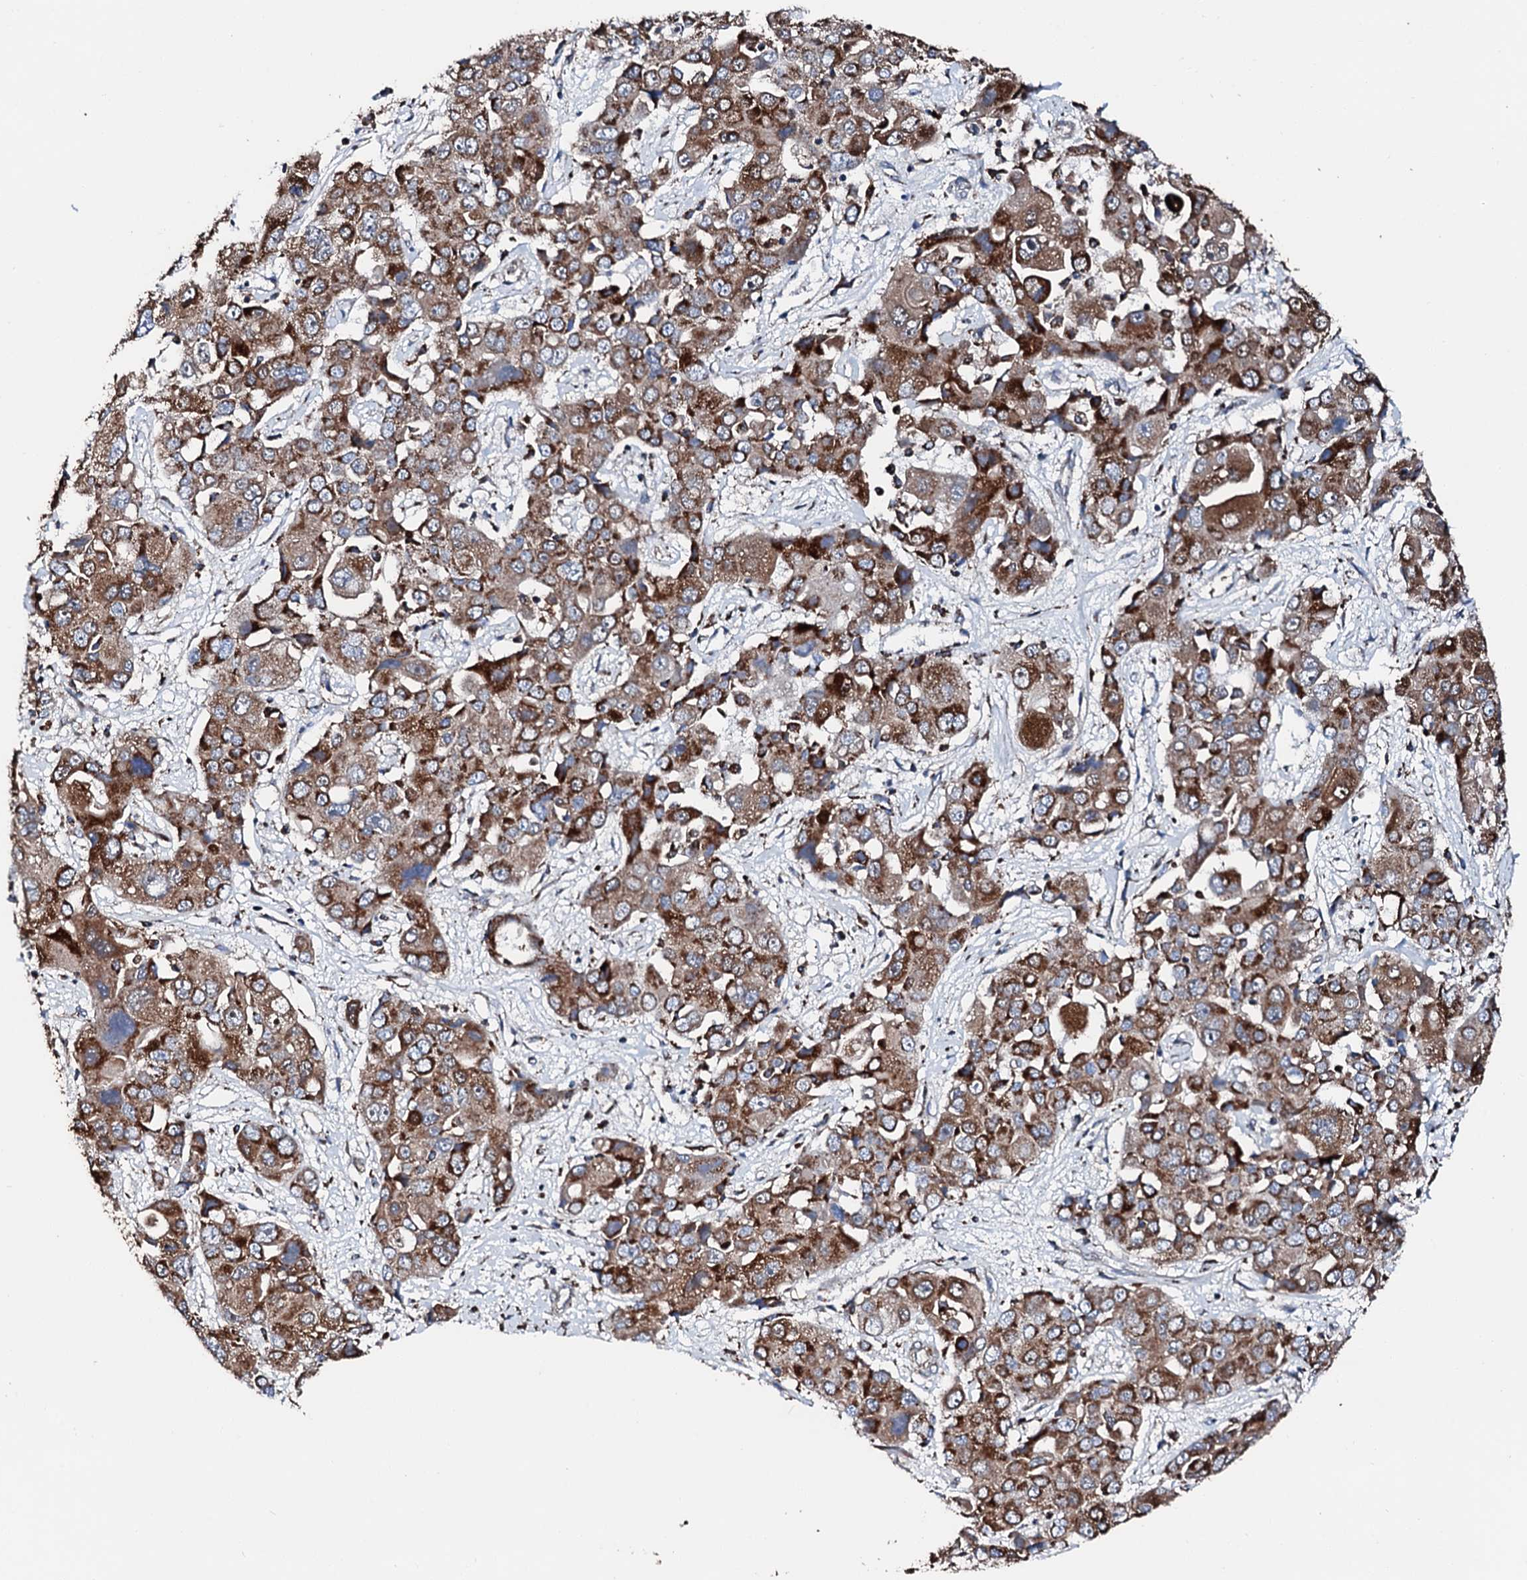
{"staining": {"intensity": "strong", "quantity": ">75%", "location": "cytoplasmic/membranous"}, "tissue": "liver cancer", "cell_type": "Tumor cells", "image_type": "cancer", "snomed": [{"axis": "morphology", "description": "Cholangiocarcinoma"}, {"axis": "topography", "description": "Liver"}], "caption": "A high amount of strong cytoplasmic/membranous positivity is present in about >75% of tumor cells in cholangiocarcinoma (liver) tissue.", "gene": "HADH", "patient": {"sex": "male", "age": 67}}